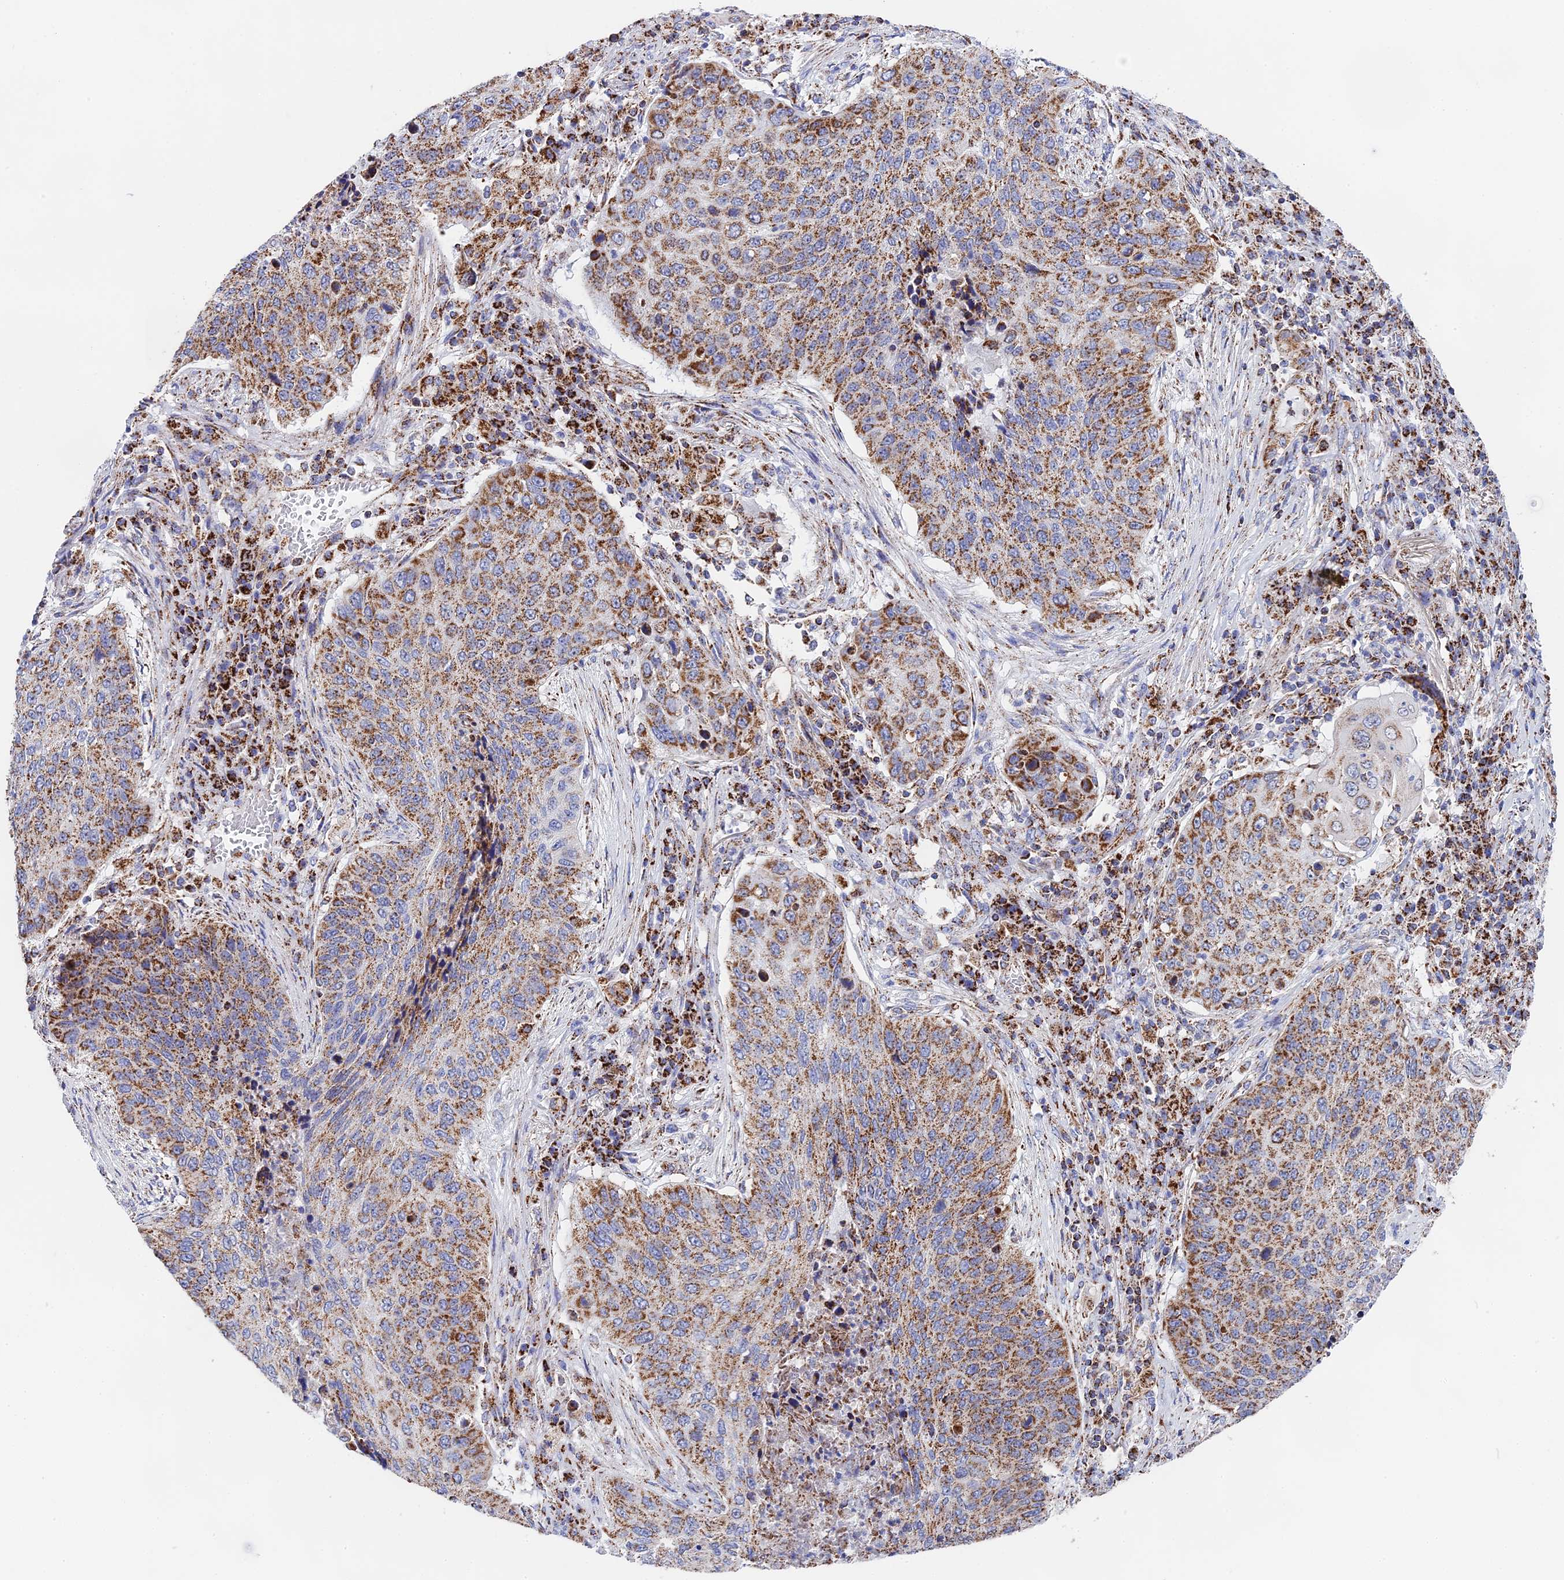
{"staining": {"intensity": "moderate", "quantity": ">75%", "location": "cytoplasmic/membranous"}, "tissue": "lung cancer", "cell_type": "Tumor cells", "image_type": "cancer", "snomed": [{"axis": "morphology", "description": "Squamous cell carcinoma, NOS"}, {"axis": "topography", "description": "Lung"}], "caption": "This photomicrograph displays immunohistochemistry staining of lung cancer (squamous cell carcinoma), with medium moderate cytoplasmic/membranous expression in approximately >75% of tumor cells.", "gene": "NDUFA5", "patient": {"sex": "female", "age": 63}}